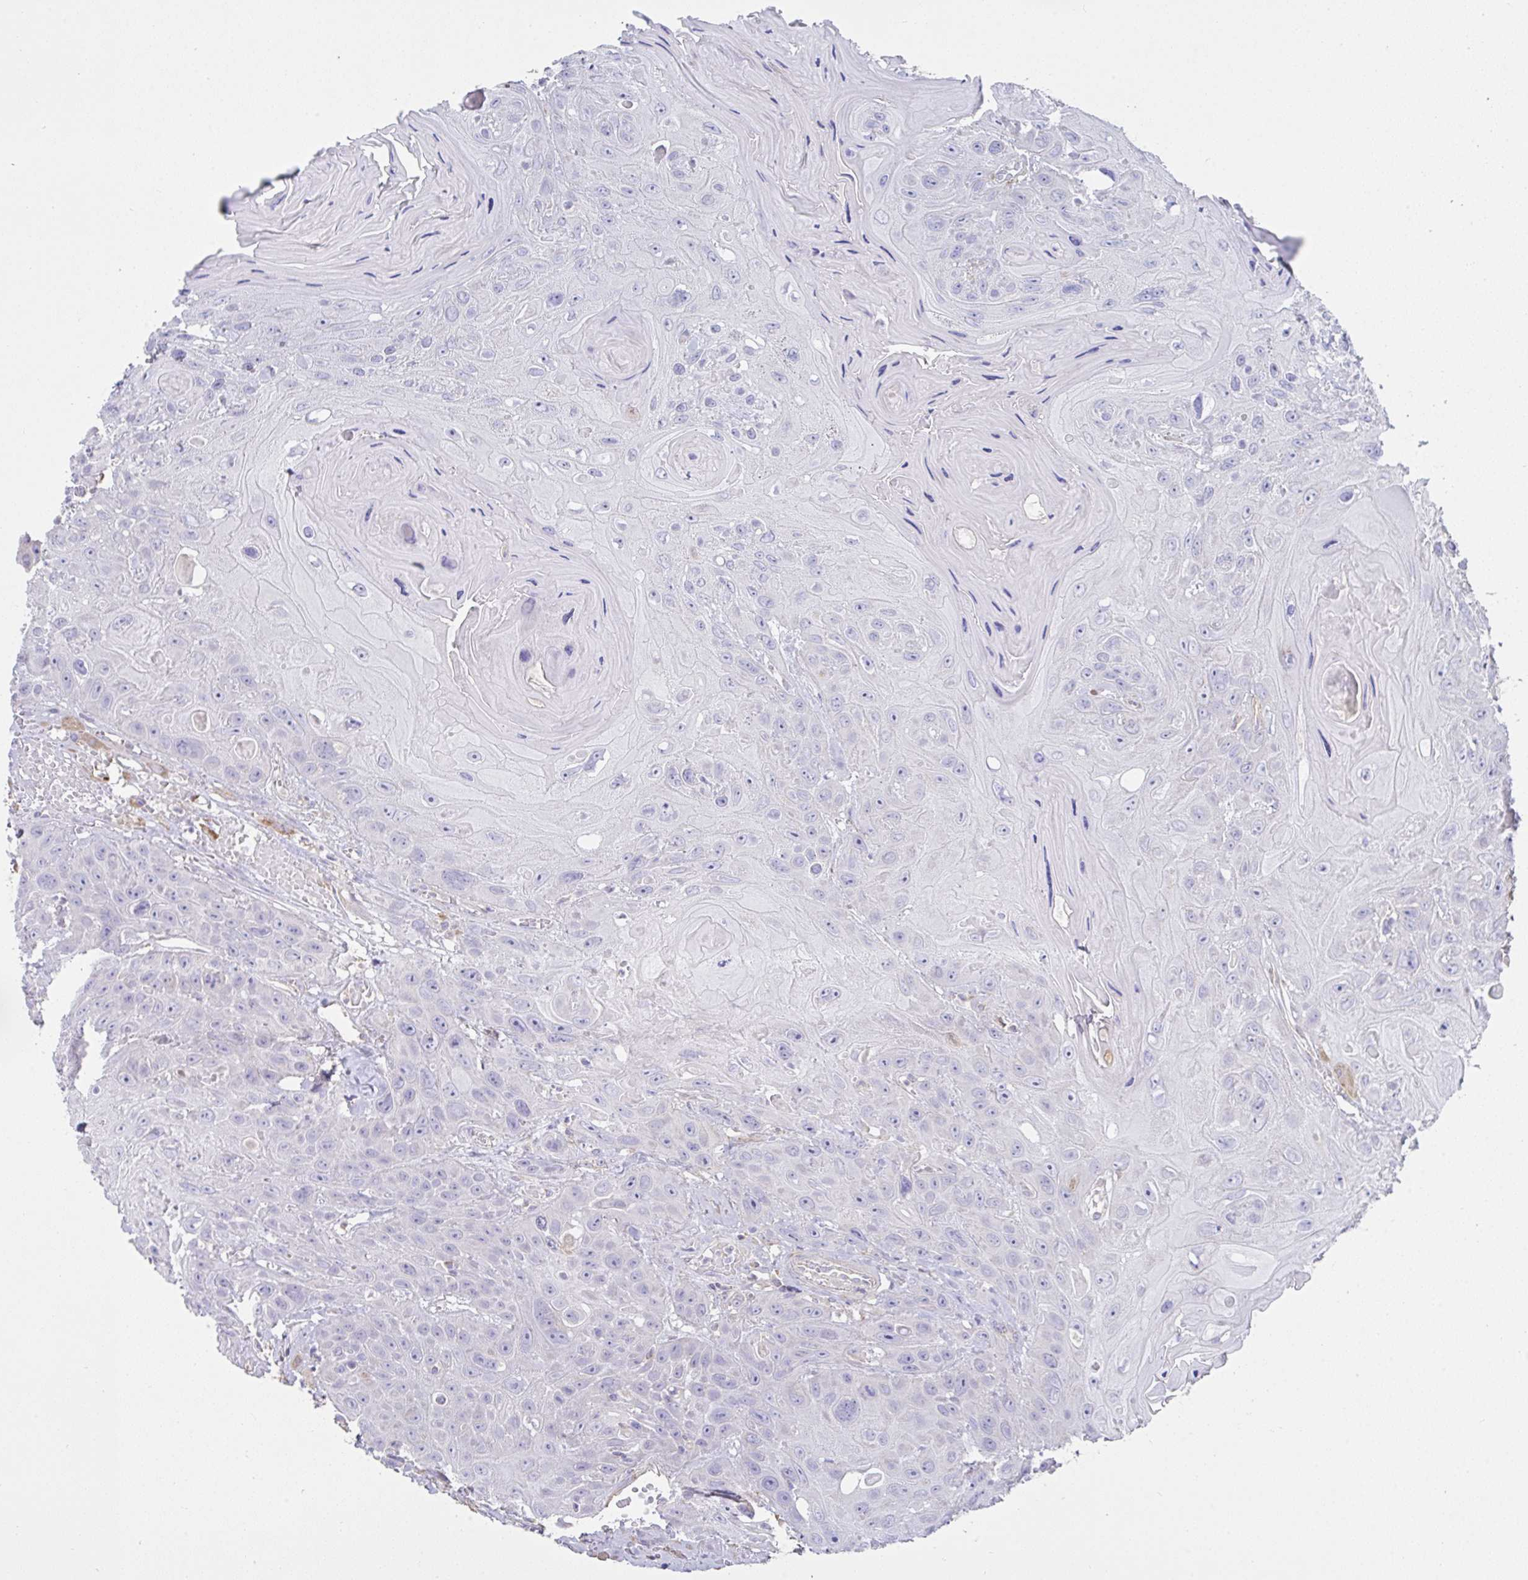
{"staining": {"intensity": "negative", "quantity": "none", "location": "none"}, "tissue": "head and neck cancer", "cell_type": "Tumor cells", "image_type": "cancer", "snomed": [{"axis": "morphology", "description": "Squamous cell carcinoma, NOS"}, {"axis": "topography", "description": "Head-Neck"}], "caption": "Immunohistochemistry (IHC) of human squamous cell carcinoma (head and neck) demonstrates no positivity in tumor cells.", "gene": "DOK7", "patient": {"sex": "female", "age": 59}}